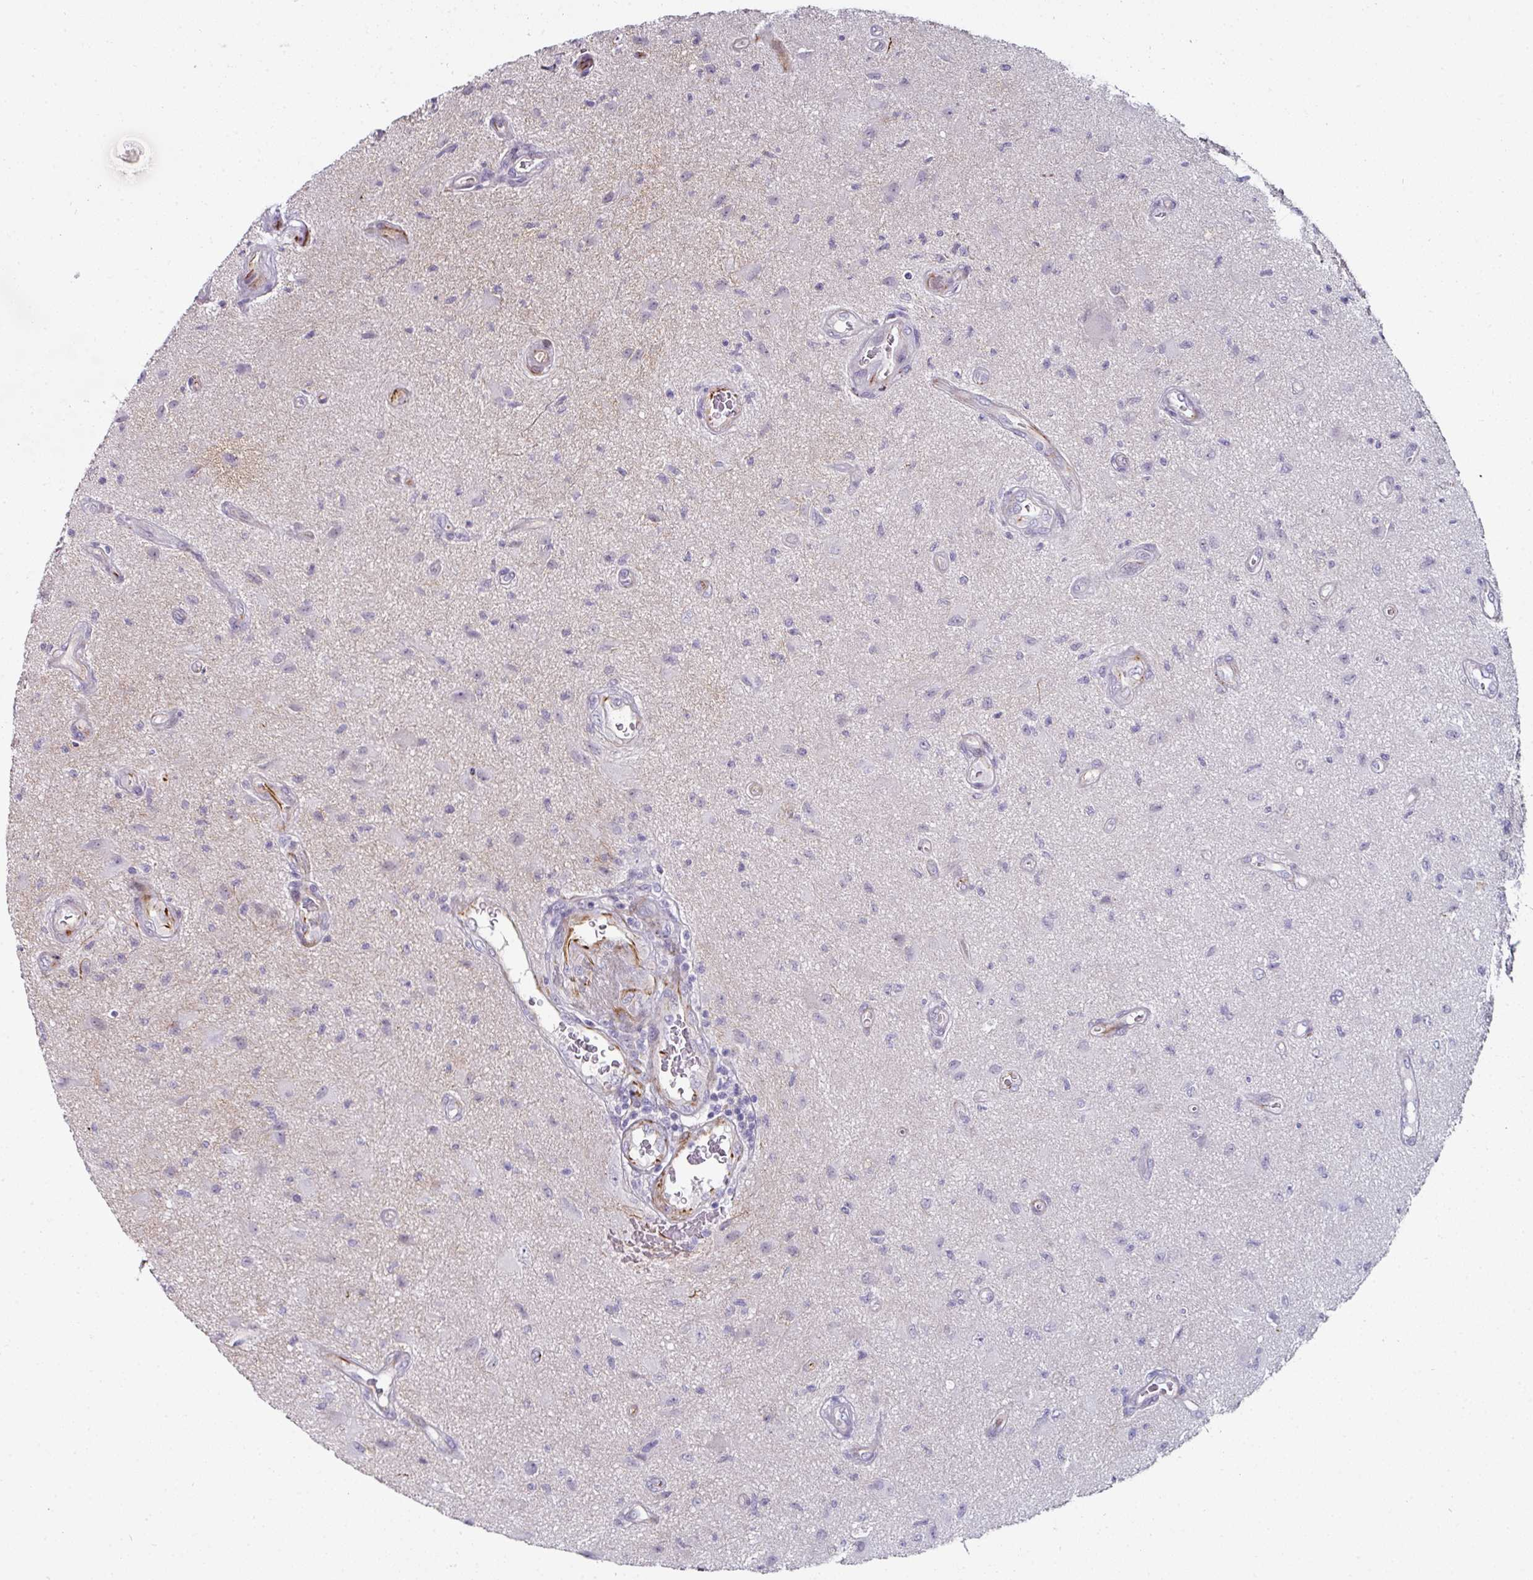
{"staining": {"intensity": "negative", "quantity": "none", "location": "none"}, "tissue": "glioma", "cell_type": "Tumor cells", "image_type": "cancer", "snomed": [{"axis": "morphology", "description": "Glioma, malignant, High grade"}, {"axis": "topography", "description": "Brain"}], "caption": "Histopathology image shows no significant protein expression in tumor cells of malignant high-grade glioma.", "gene": "TMPRSS9", "patient": {"sex": "male", "age": 67}}